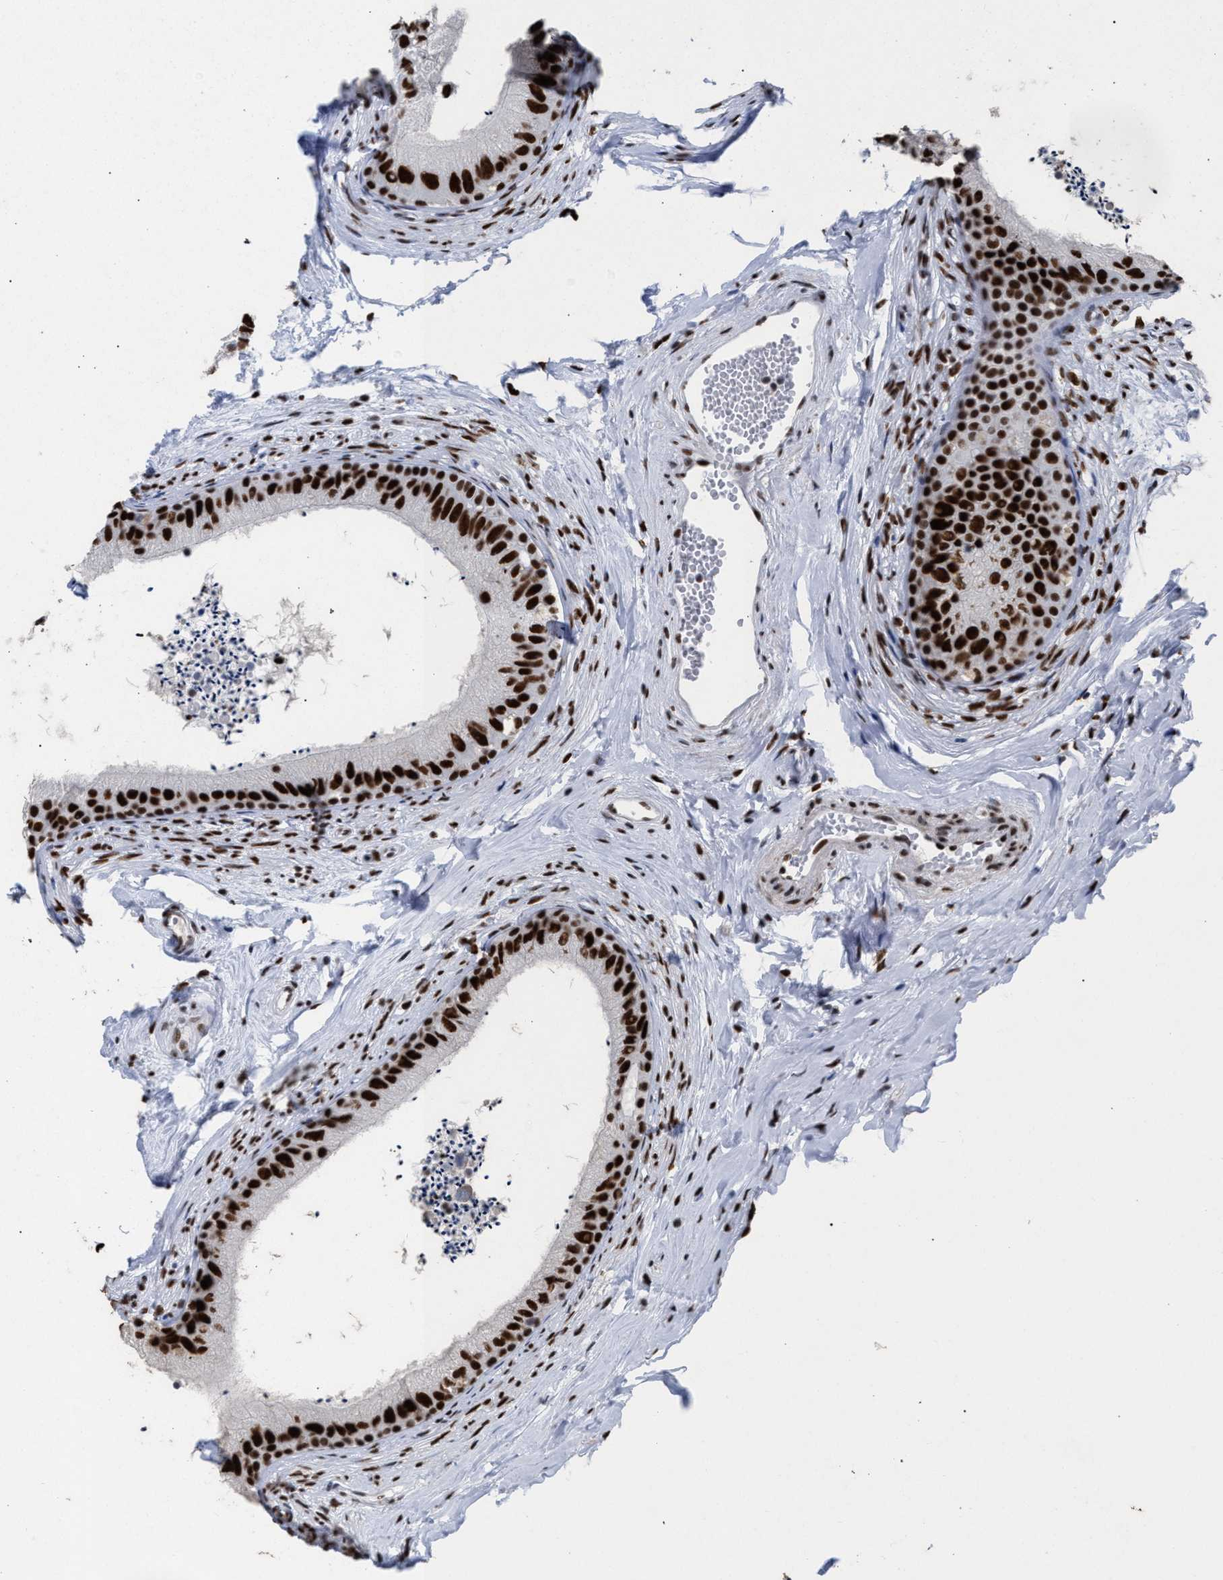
{"staining": {"intensity": "strong", "quantity": ">75%", "location": "nuclear"}, "tissue": "epididymis", "cell_type": "Glandular cells", "image_type": "normal", "snomed": [{"axis": "morphology", "description": "Normal tissue, NOS"}, {"axis": "topography", "description": "Epididymis"}], "caption": "Protein analysis of benign epididymis demonstrates strong nuclear expression in about >75% of glandular cells.", "gene": "TP53BP1", "patient": {"sex": "male", "age": 56}}